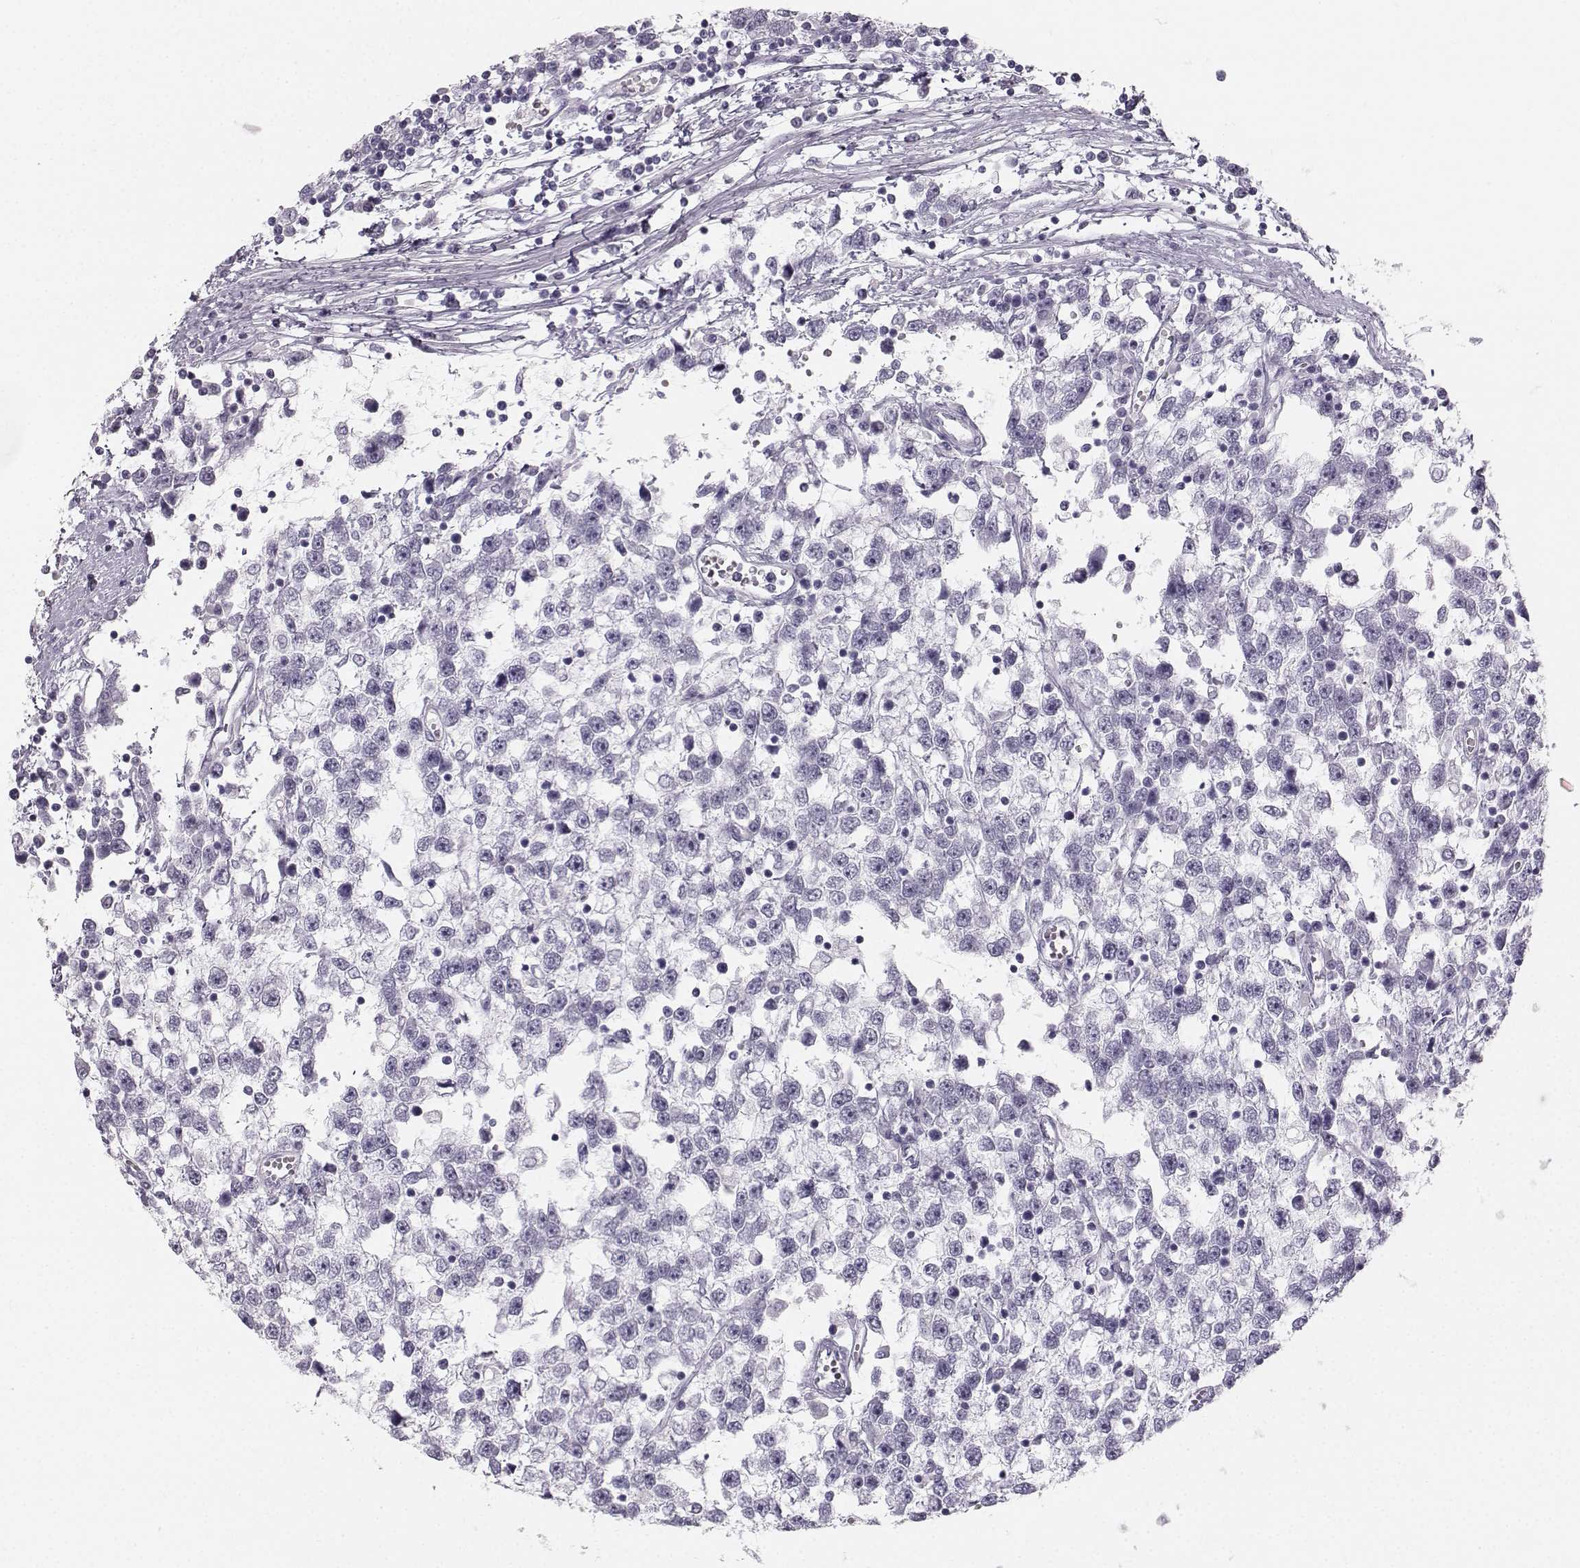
{"staining": {"intensity": "negative", "quantity": "none", "location": "none"}, "tissue": "testis cancer", "cell_type": "Tumor cells", "image_type": "cancer", "snomed": [{"axis": "morphology", "description": "Seminoma, NOS"}, {"axis": "topography", "description": "Testis"}], "caption": "DAB immunohistochemical staining of testis cancer (seminoma) demonstrates no significant expression in tumor cells.", "gene": "CASR", "patient": {"sex": "male", "age": 34}}